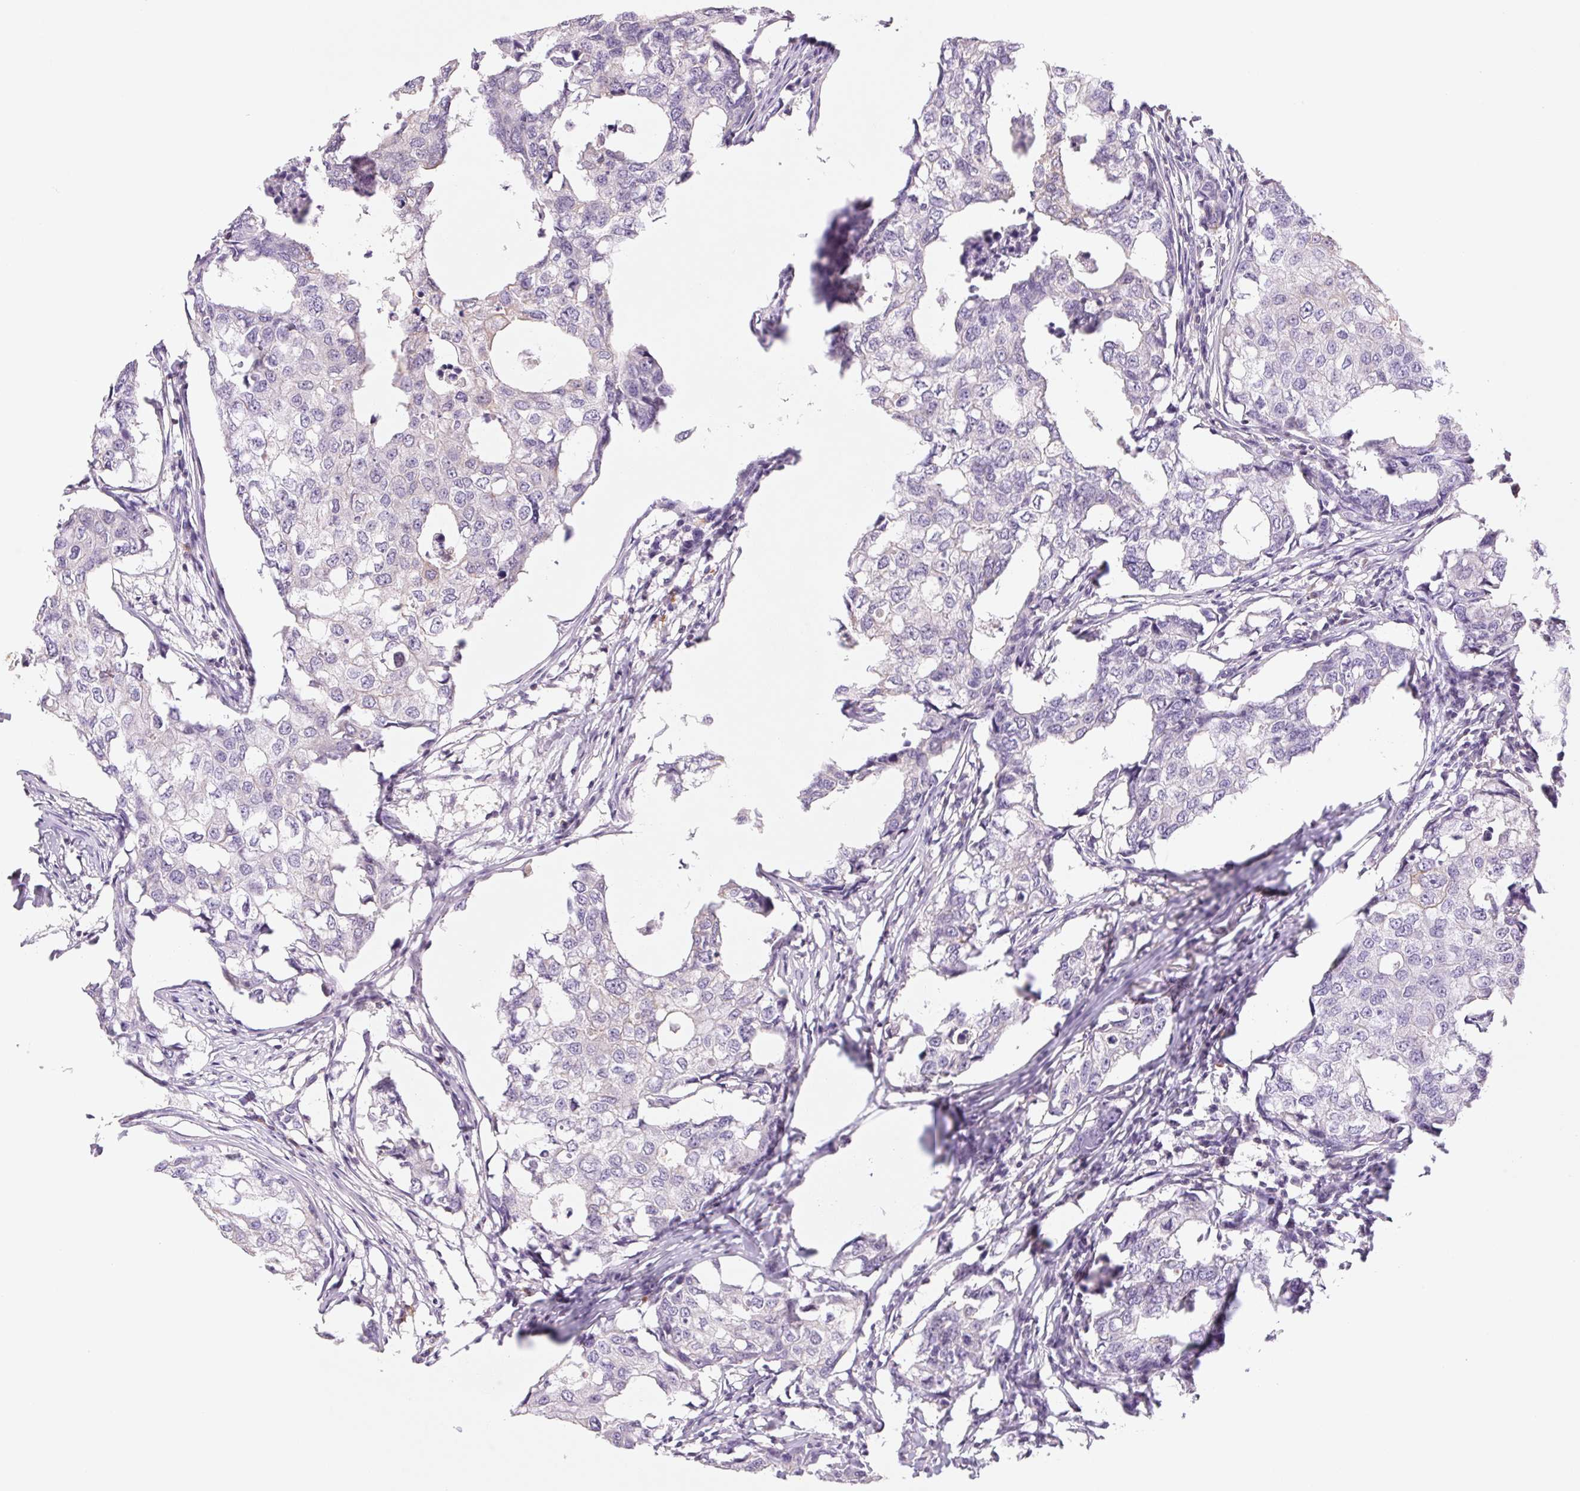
{"staining": {"intensity": "negative", "quantity": "none", "location": "none"}, "tissue": "breast cancer", "cell_type": "Tumor cells", "image_type": "cancer", "snomed": [{"axis": "morphology", "description": "Duct carcinoma"}, {"axis": "topography", "description": "Breast"}], "caption": "Breast cancer (infiltrating ductal carcinoma) was stained to show a protein in brown. There is no significant expression in tumor cells.", "gene": "KIF26A", "patient": {"sex": "female", "age": 27}}